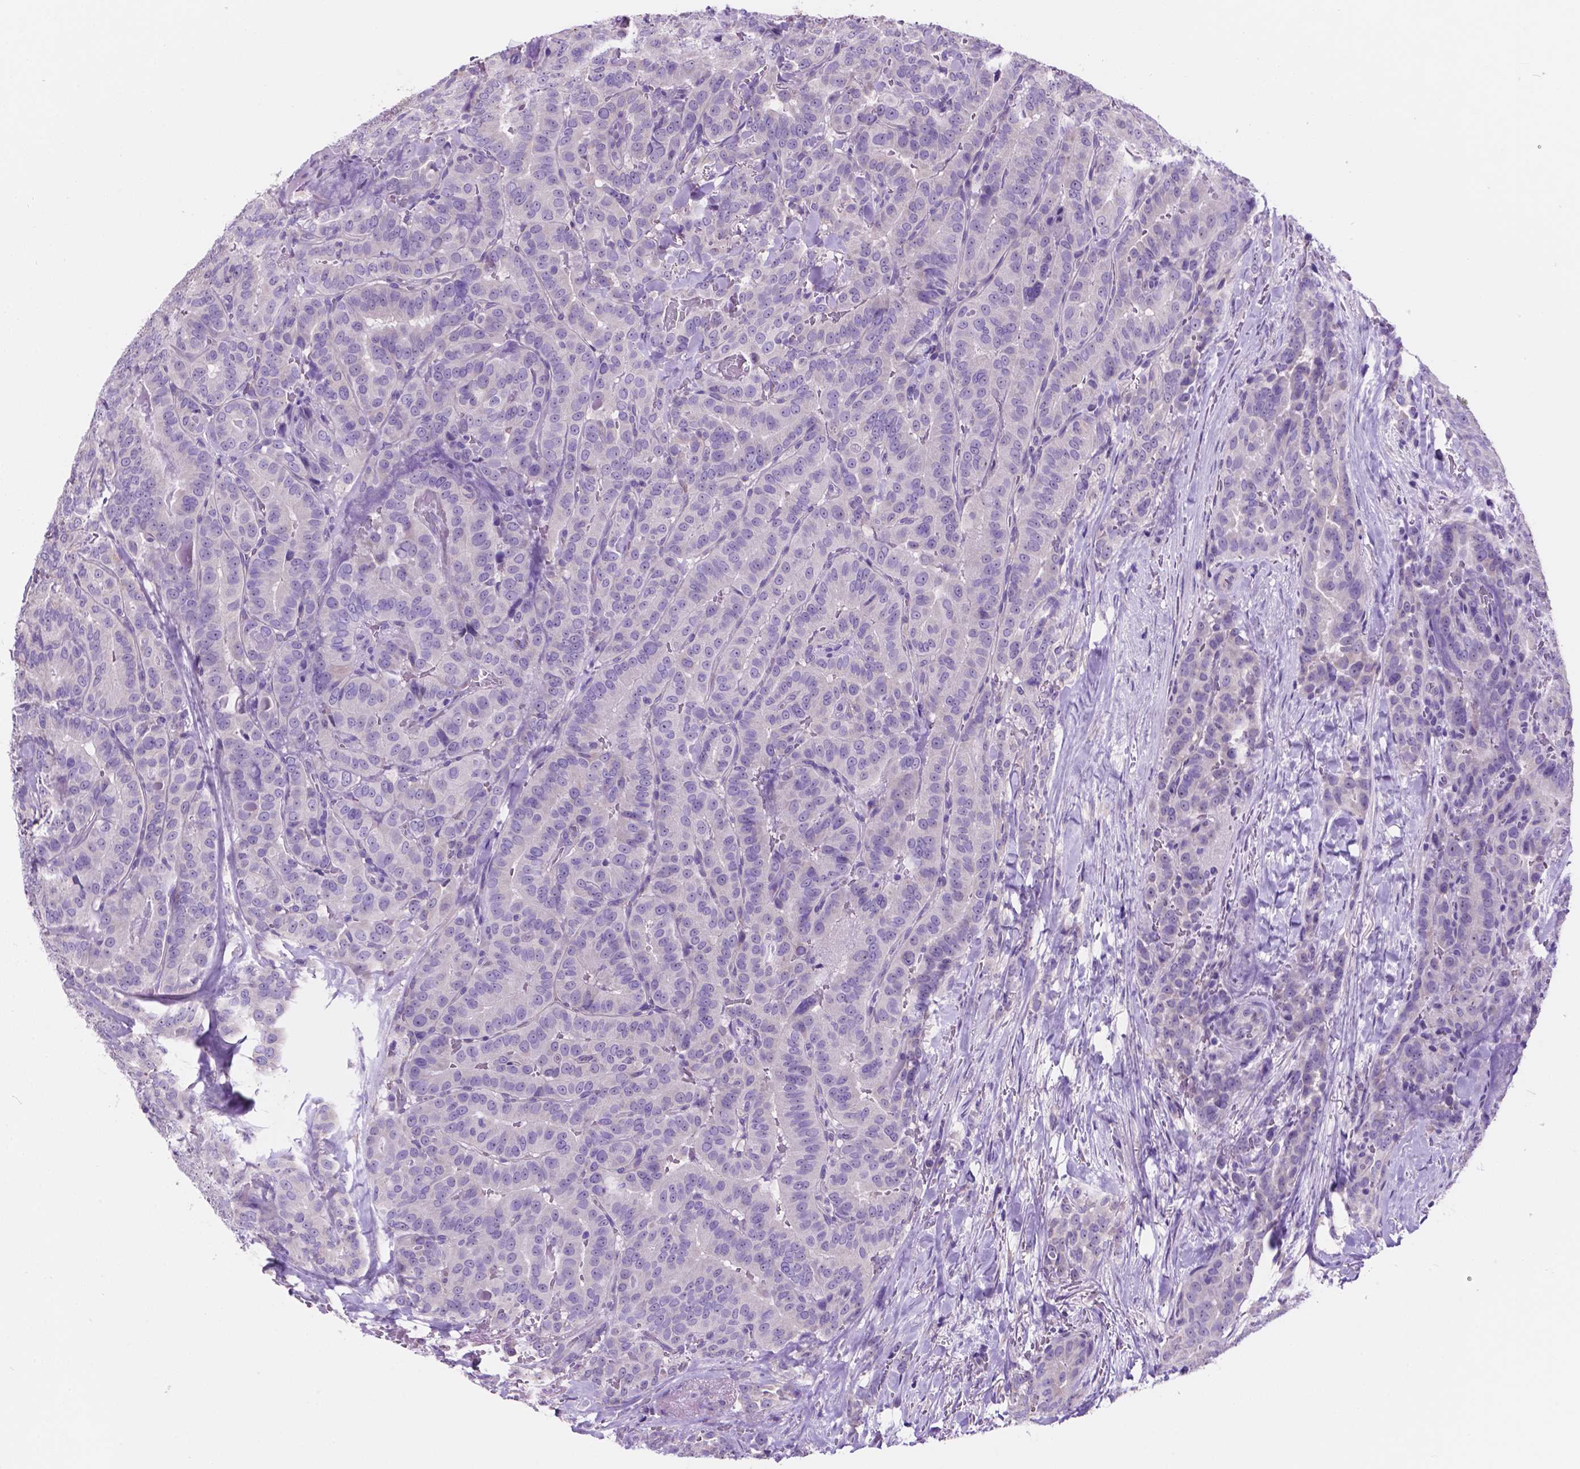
{"staining": {"intensity": "negative", "quantity": "none", "location": "none"}, "tissue": "thyroid cancer", "cell_type": "Tumor cells", "image_type": "cancer", "snomed": [{"axis": "morphology", "description": "Papillary adenocarcinoma, NOS"}, {"axis": "topography", "description": "Thyroid gland"}], "caption": "Tumor cells show no significant protein staining in papillary adenocarcinoma (thyroid).", "gene": "SPDYA", "patient": {"sex": "male", "age": 61}}